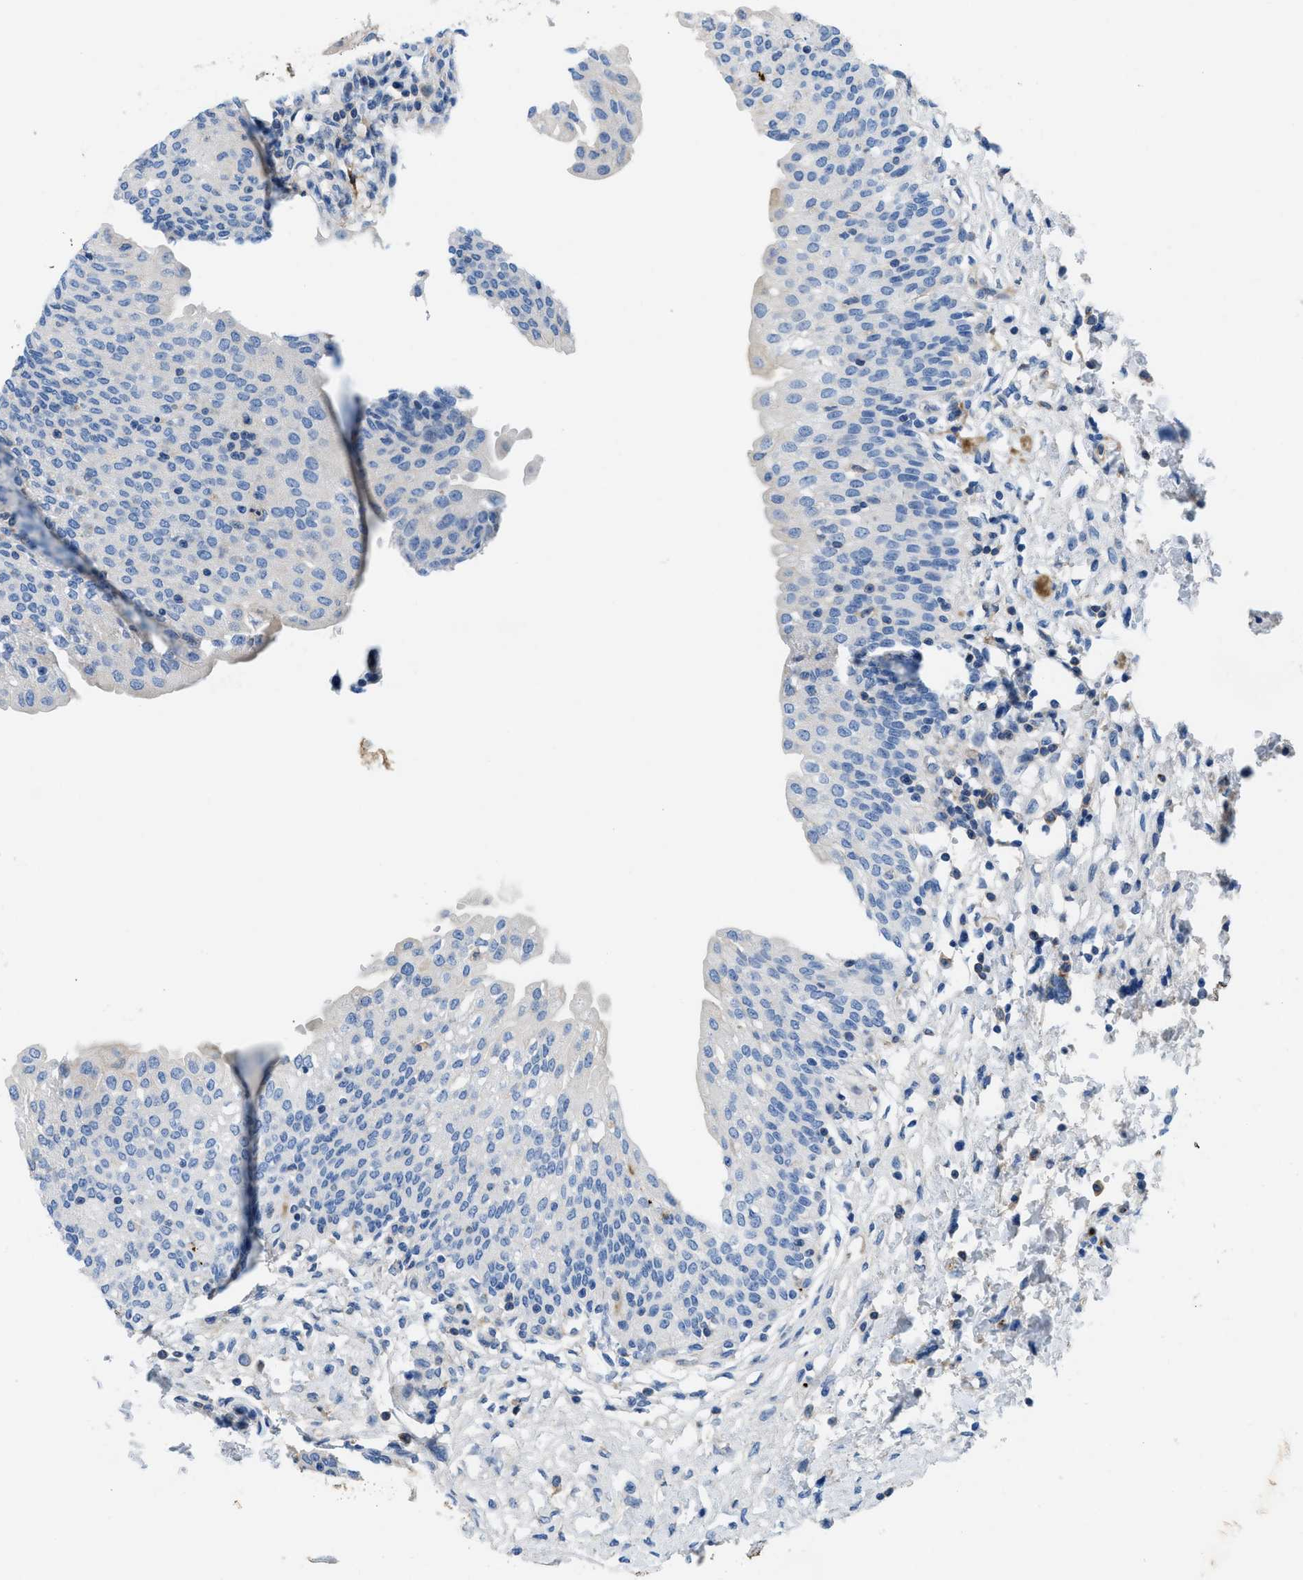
{"staining": {"intensity": "weak", "quantity": "<25%", "location": "cytoplasmic/membranous"}, "tissue": "urinary bladder", "cell_type": "Urothelial cells", "image_type": "normal", "snomed": [{"axis": "morphology", "description": "Normal tissue, NOS"}, {"axis": "topography", "description": "Urinary bladder"}], "caption": "Urothelial cells are negative for protein expression in normal human urinary bladder. Brightfield microscopy of immunohistochemistry stained with DAB (brown) and hematoxylin (blue), captured at high magnification.", "gene": "XCR1", "patient": {"sex": "male", "age": 55}}